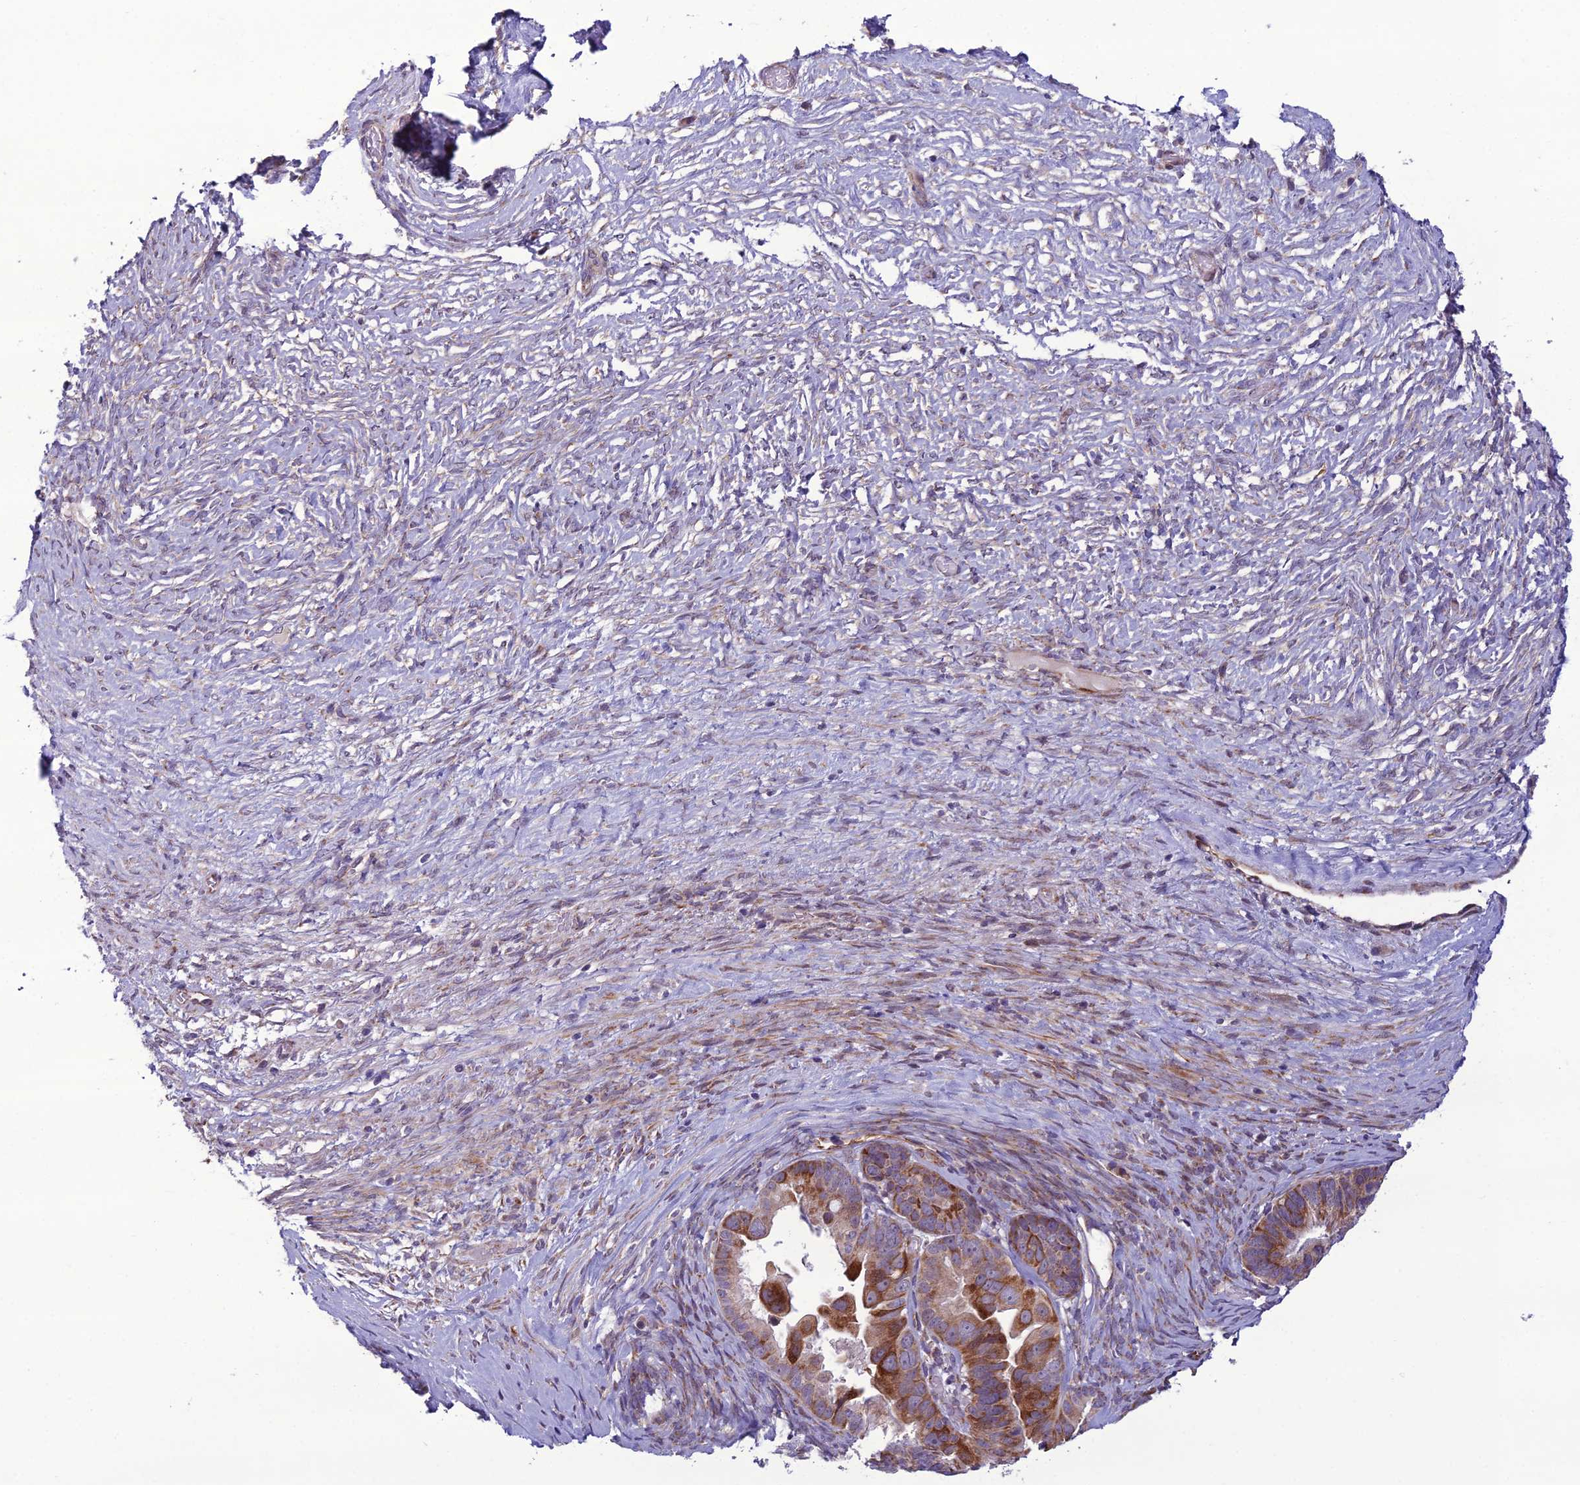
{"staining": {"intensity": "moderate", "quantity": ">75%", "location": "cytoplasmic/membranous"}, "tissue": "ovarian cancer", "cell_type": "Tumor cells", "image_type": "cancer", "snomed": [{"axis": "morphology", "description": "Cystadenocarcinoma, serous, NOS"}, {"axis": "topography", "description": "Ovary"}], "caption": "About >75% of tumor cells in serous cystadenocarcinoma (ovarian) exhibit moderate cytoplasmic/membranous protein positivity as visualized by brown immunohistochemical staining.", "gene": "NODAL", "patient": {"sex": "female", "age": 56}}